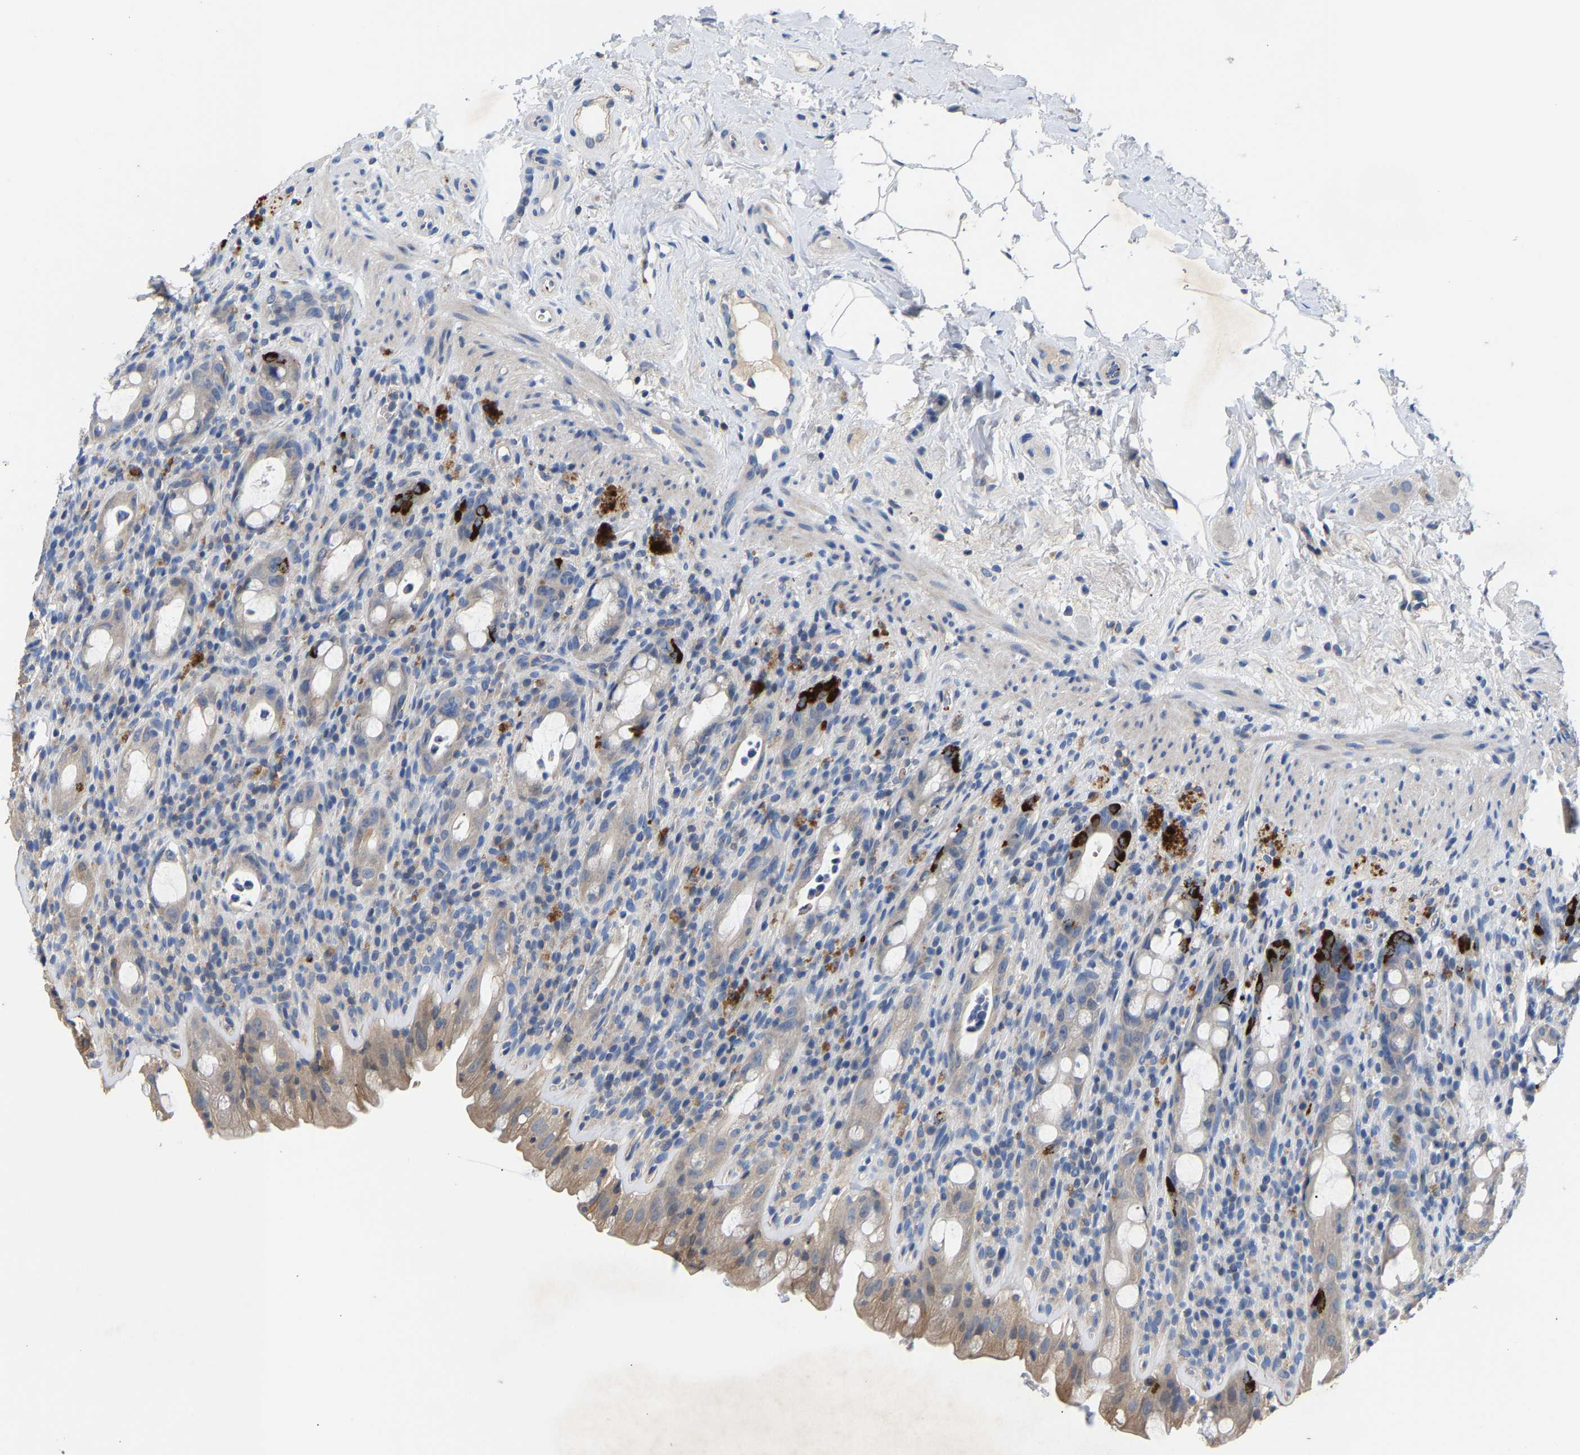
{"staining": {"intensity": "weak", "quantity": "<25%", "location": "cytoplasmic/membranous"}, "tissue": "rectum", "cell_type": "Glandular cells", "image_type": "normal", "snomed": [{"axis": "morphology", "description": "Normal tissue, NOS"}, {"axis": "topography", "description": "Rectum"}], "caption": "The histopathology image displays no significant expression in glandular cells of rectum. (DAB (3,3'-diaminobenzidine) immunohistochemistry, high magnification).", "gene": "CCDC171", "patient": {"sex": "male", "age": 44}}